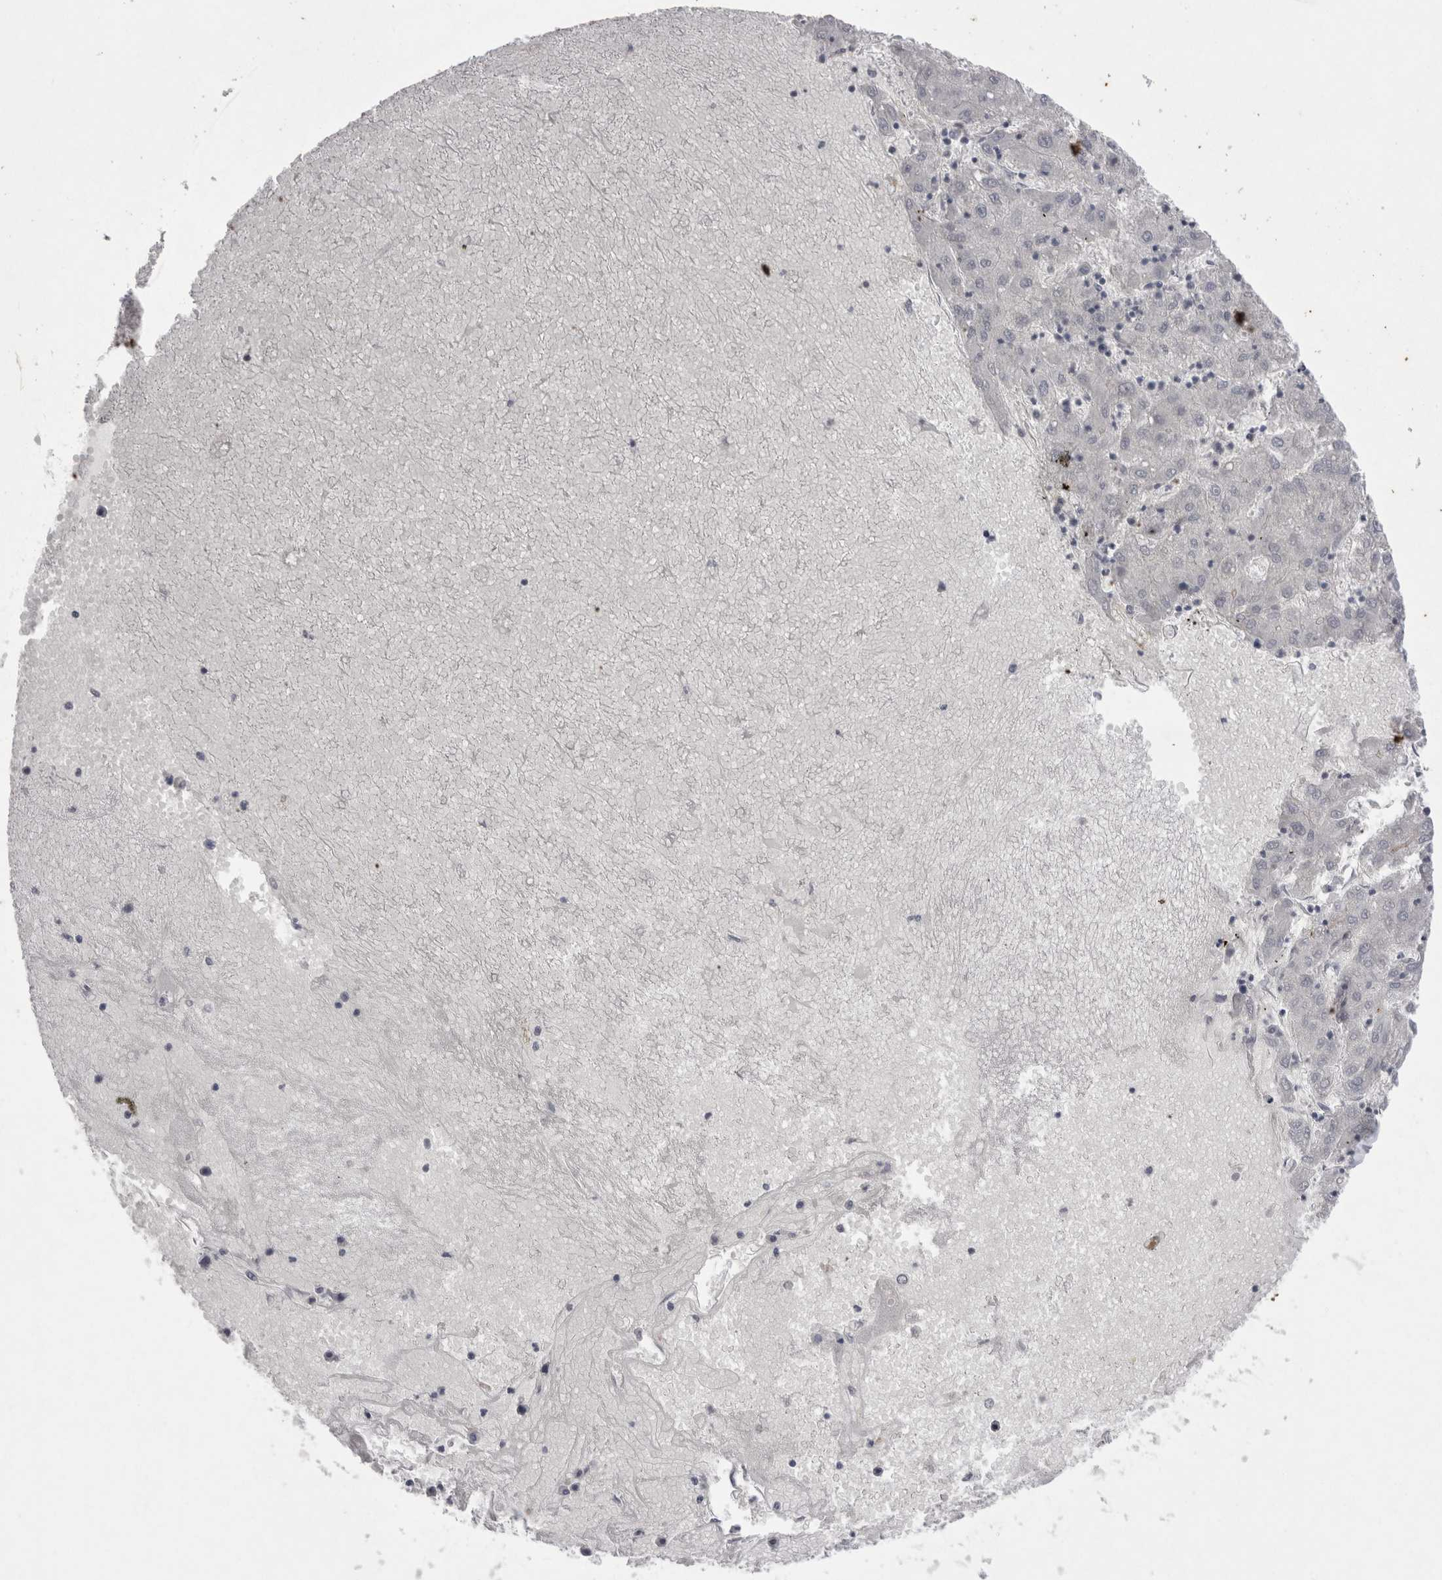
{"staining": {"intensity": "negative", "quantity": "none", "location": "none"}, "tissue": "liver cancer", "cell_type": "Tumor cells", "image_type": "cancer", "snomed": [{"axis": "morphology", "description": "Carcinoma, Hepatocellular, NOS"}, {"axis": "topography", "description": "Liver"}], "caption": "This is an immunohistochemistry (IHC) histopathology image of human liver cancer. There is no positivity in tumor cells.", "gene": "DDX4", "patient": {"sex": "male", "age": 72}}